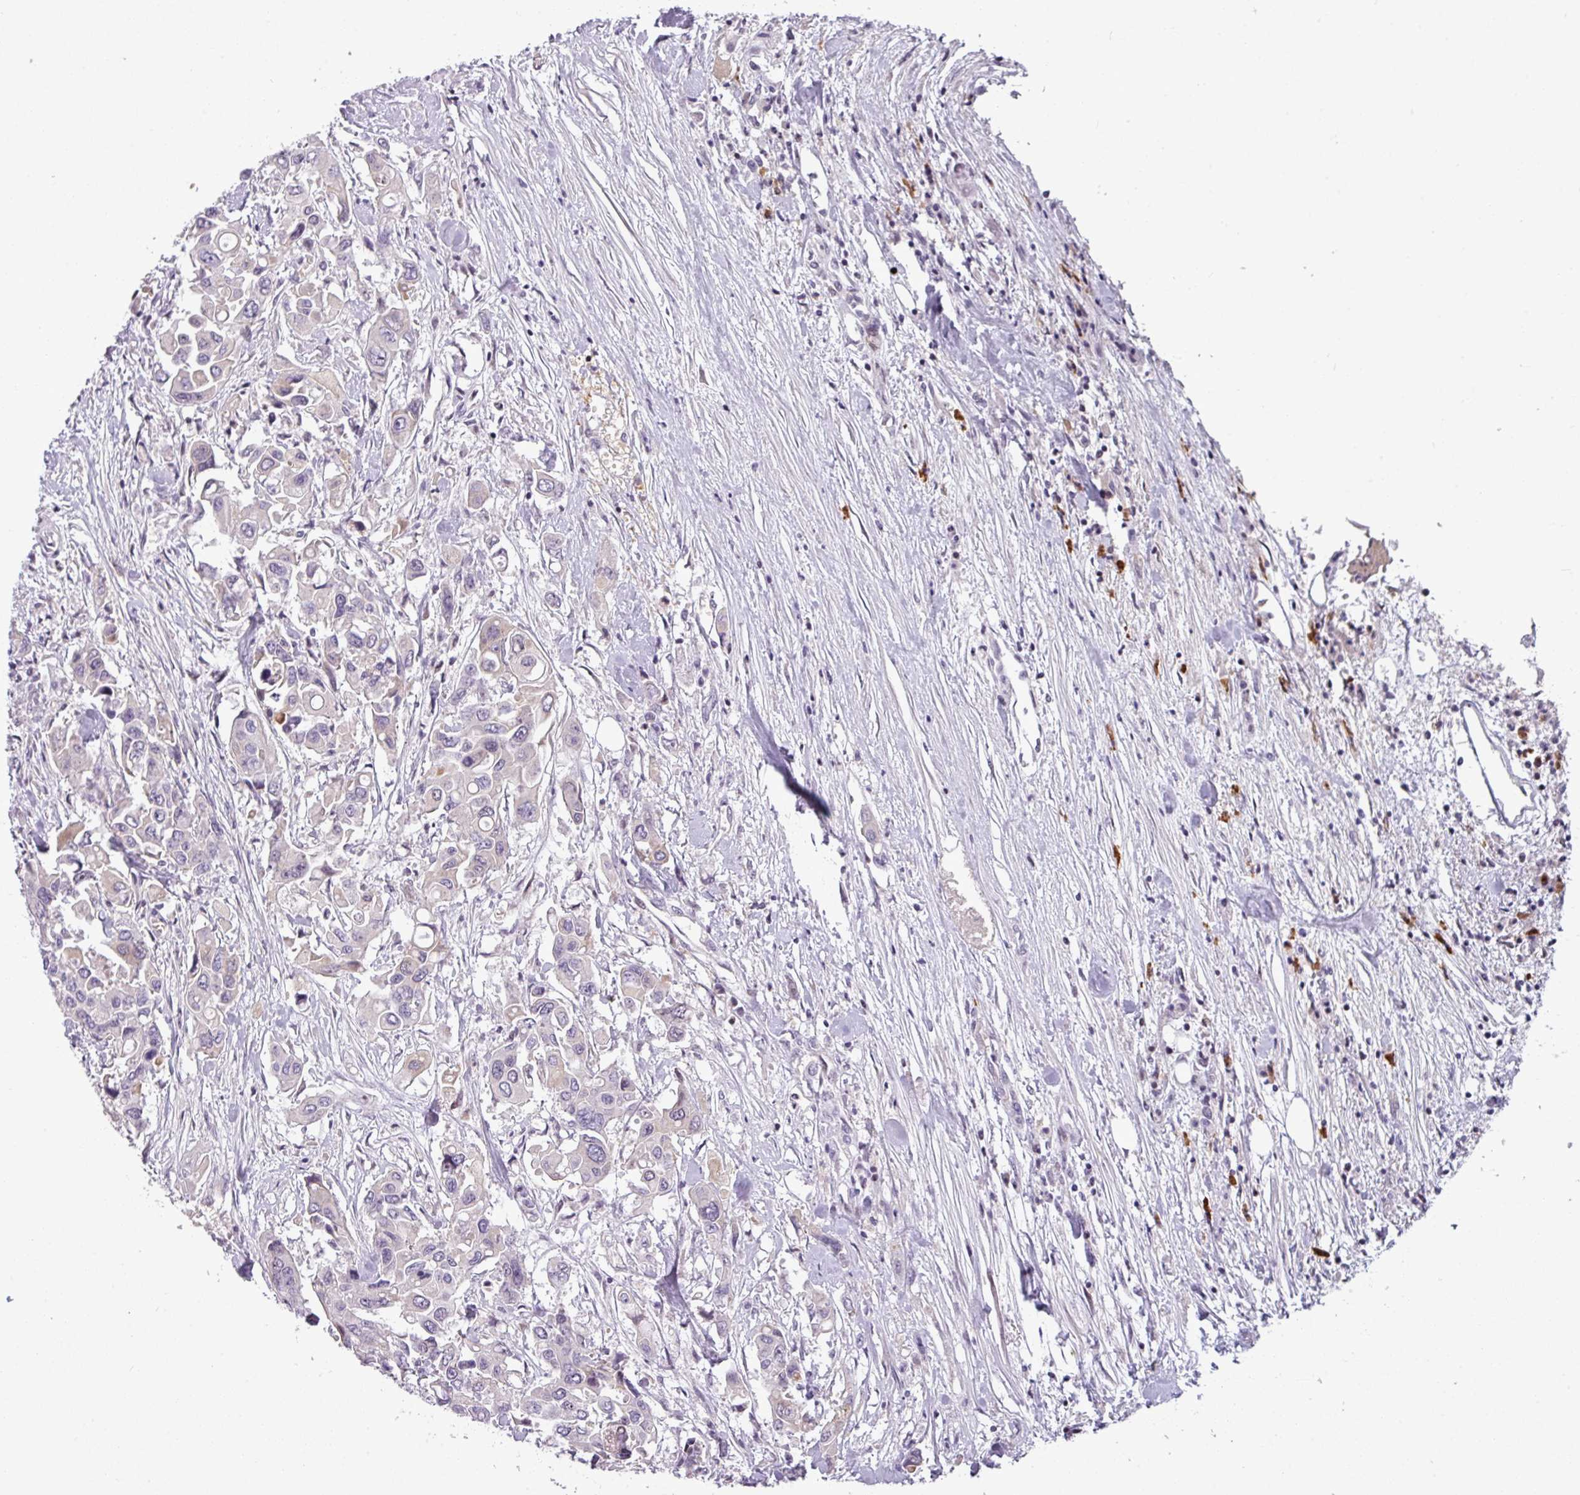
{"staining": {"intensity": "negative", "quantity": "none", "location": "none"}, "tissue": "colorectal cancer", "cell_type": "Tumor cells", "image_type": "cancer", "snomed": [{"axis": "morphology", "description": "Adenocarcinoma, NOS"}, {"axis": "topography", "description": "Colon"}], "caption": "Immunohistochemical staining of human colorectal cancer (adenocarcinoma) displays no significant positivity in tumor cells.", "gene": "SLC66A2", "patient": {"sex": "male", "age": 77}}